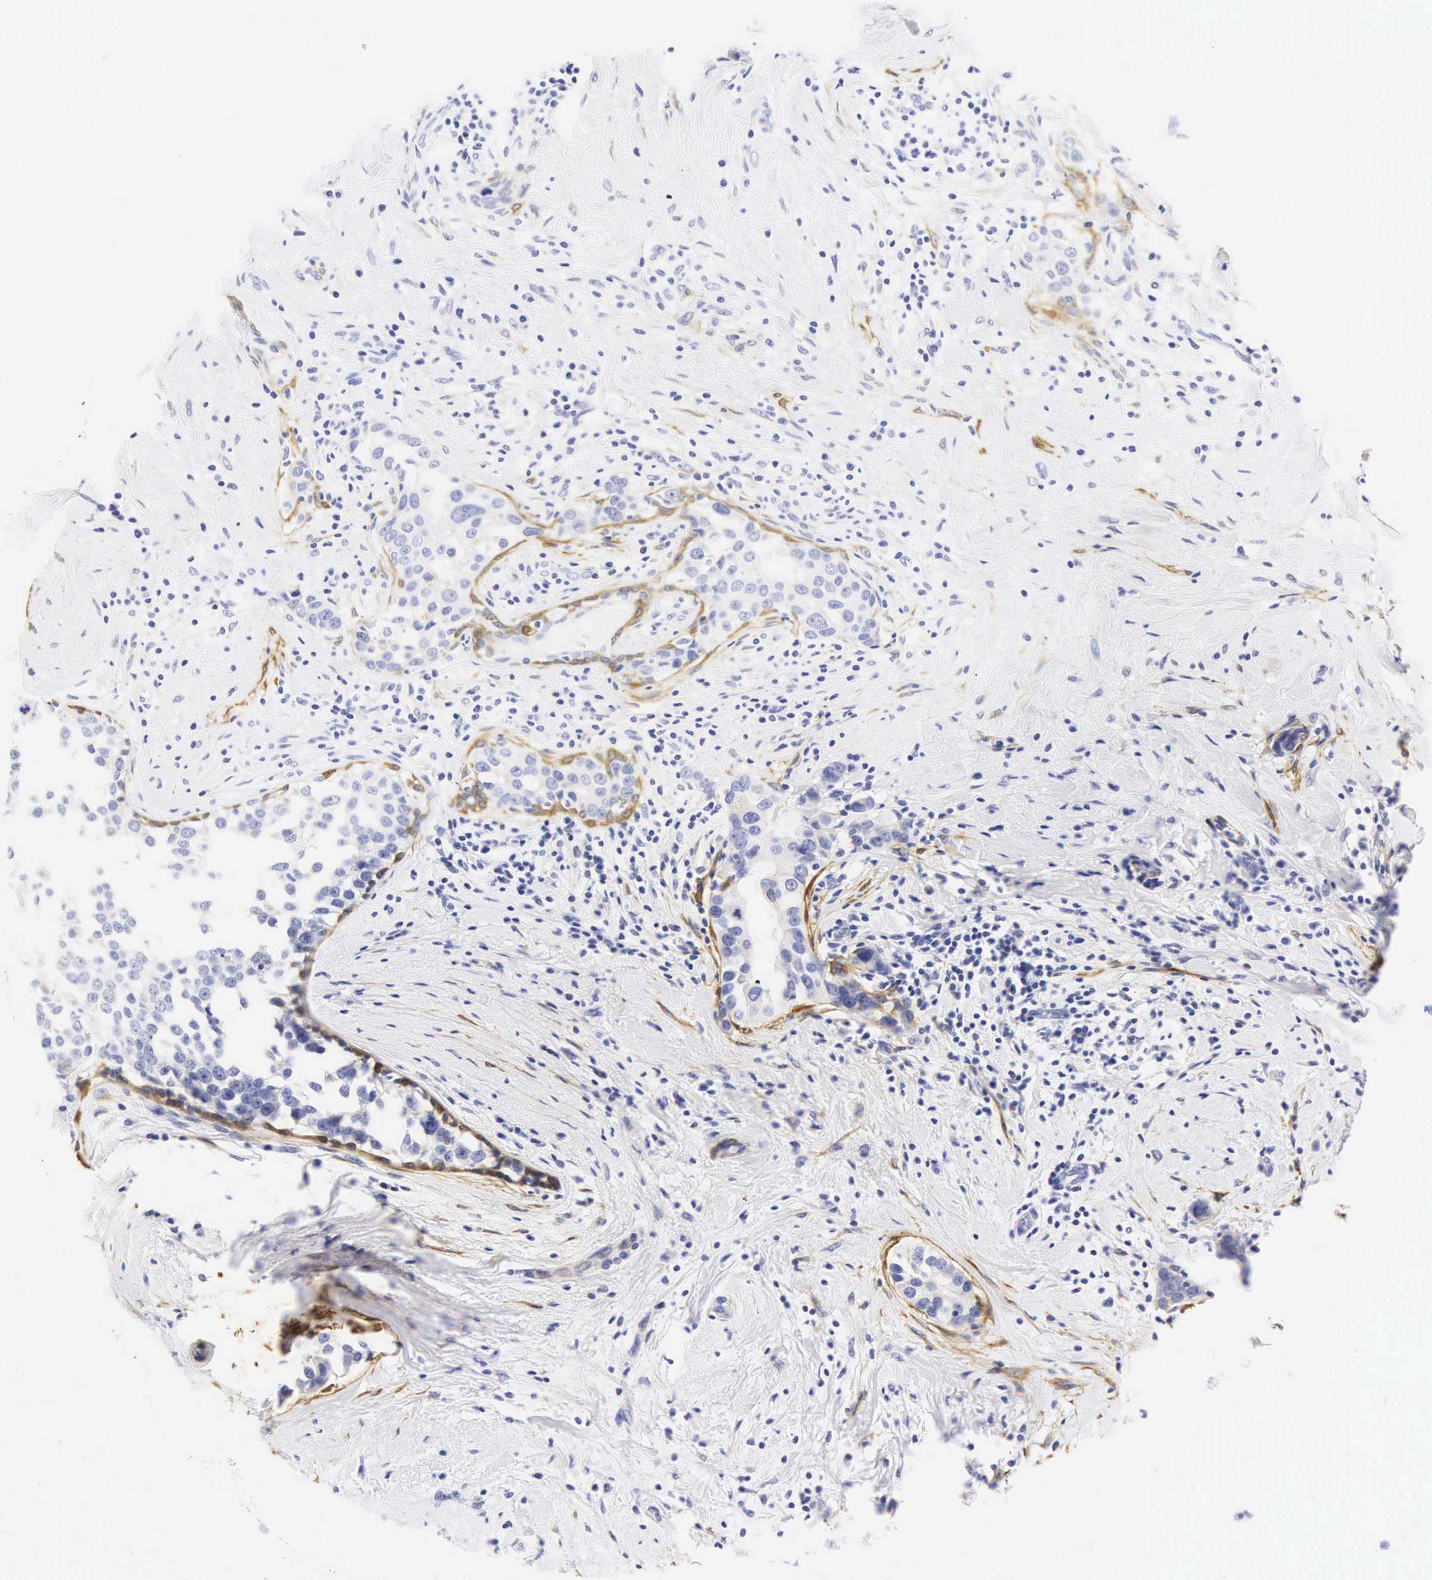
{"staining": {"intensity": "negative", "quantity": "none", "location": "none"}, "tissue": "breast cancer", "cell_type": "Tumor cells", "image_type": "cancer", "snomed": [{"axis": "morphology", "description": "Duct carcinoma"}, {"axis": "topography", "description": "Breast"}], "caption": "A high-resolution photomicrograph shows immunohistochemistry (IHC) staining of breast cancer, which reveals no significant expression in tumor cells.", "gene": "CNN1", "patient": {"sex": "female", "age": 55}}